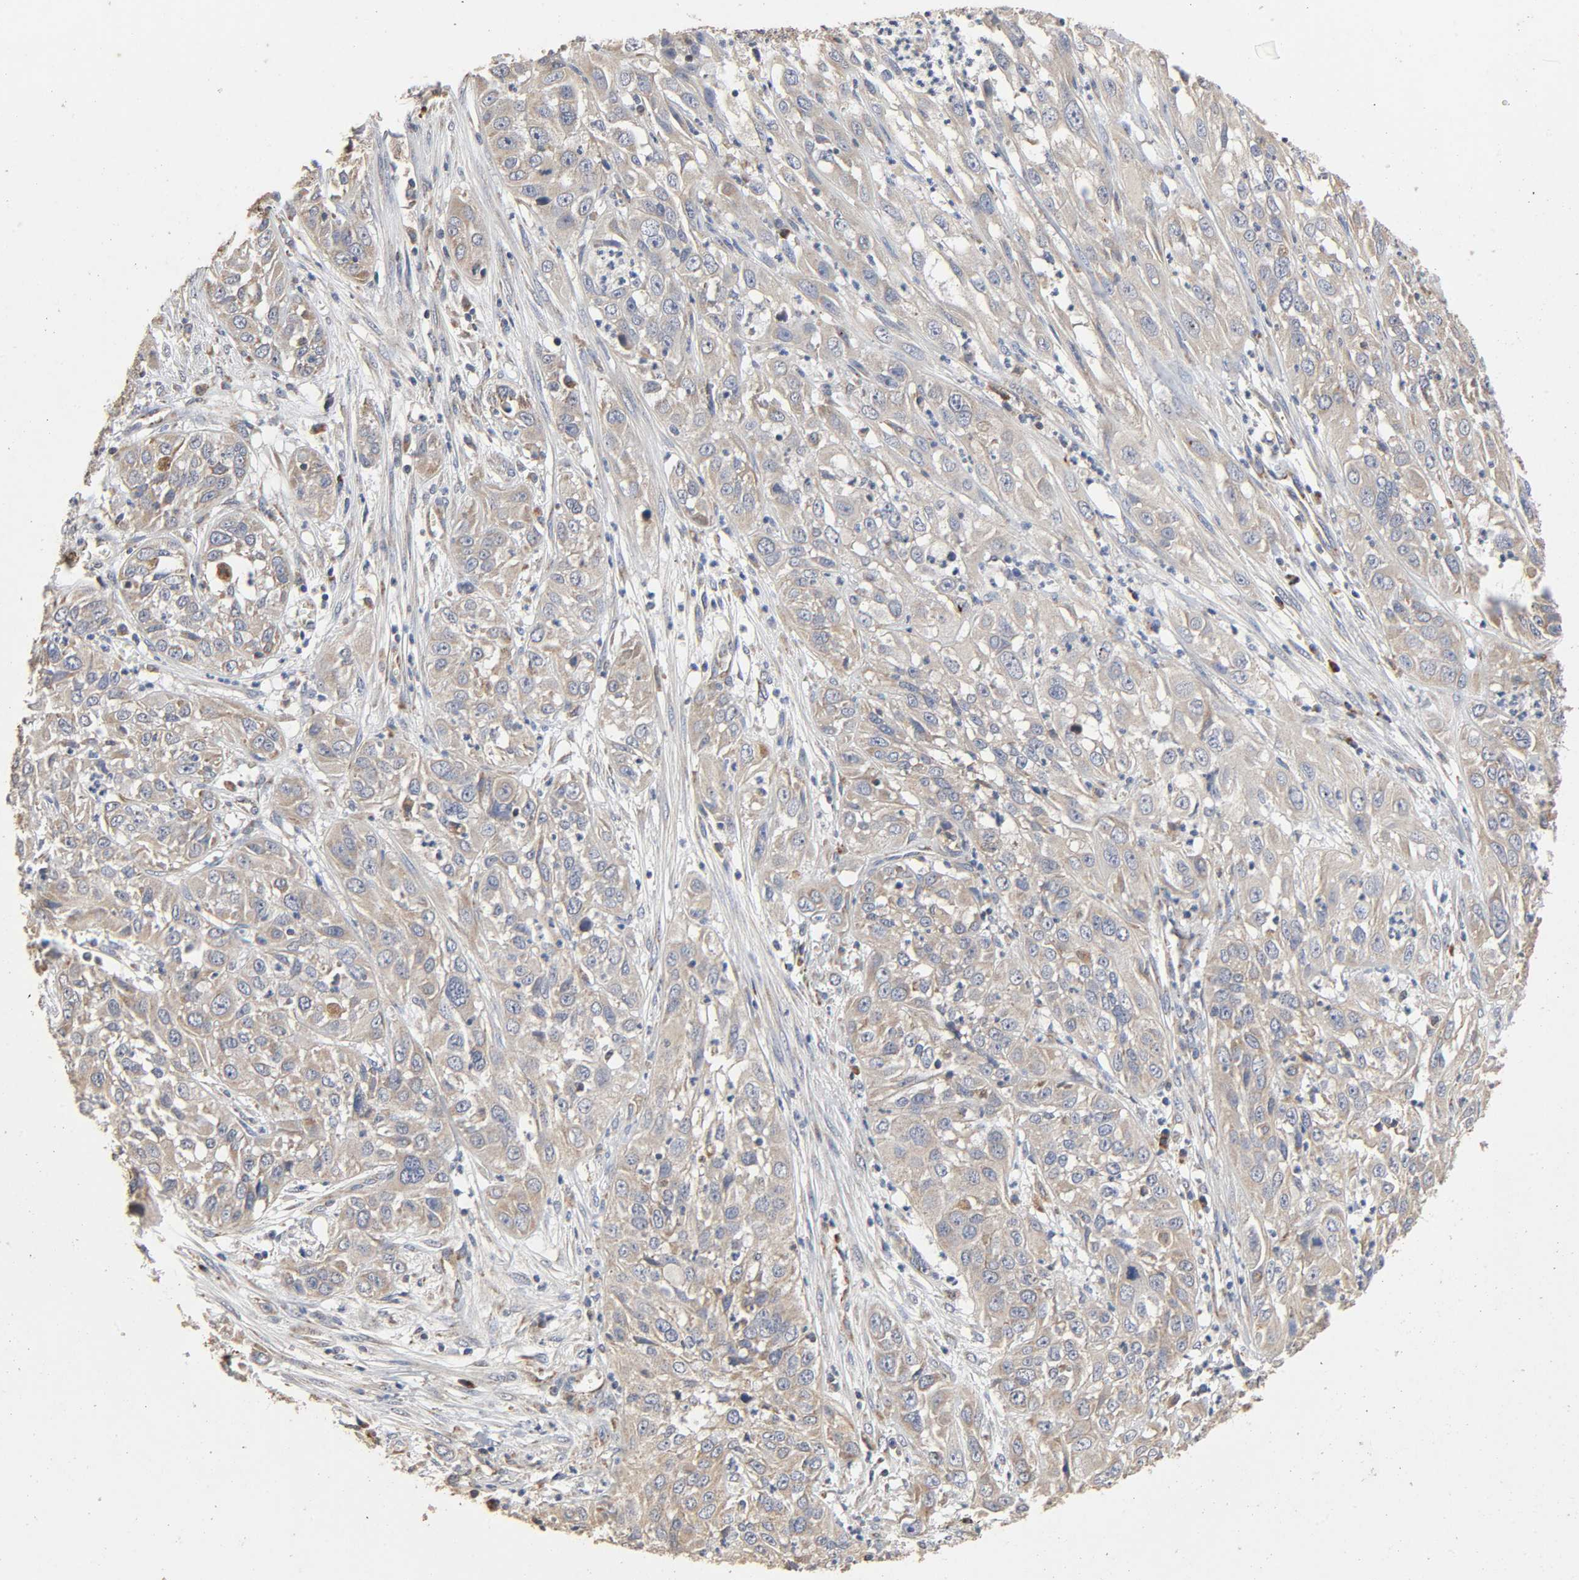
{"staining": {"intensity": "weak", "quantity": "25%-75%", "location": "cytoplasmic/membranous"}, "tissue": "cervical cancer", "cell_type": "Tumor cells", "image_type": "cancer", "snomed": [{"axis": "morphology", "description": "Squamous cell carcinoma, NOS"}, {"axis": "topography", "description": "Cervix"}], "caption": "Squamous cell carcinoma (cervical) tissue reveals weak cytoplasmic/membranous expression in about 25%-75% of tumor cells, visualized by immunohistochemistry.", "gene": "NDUFS3", "patient": {"sex": "female", "age": 32}}